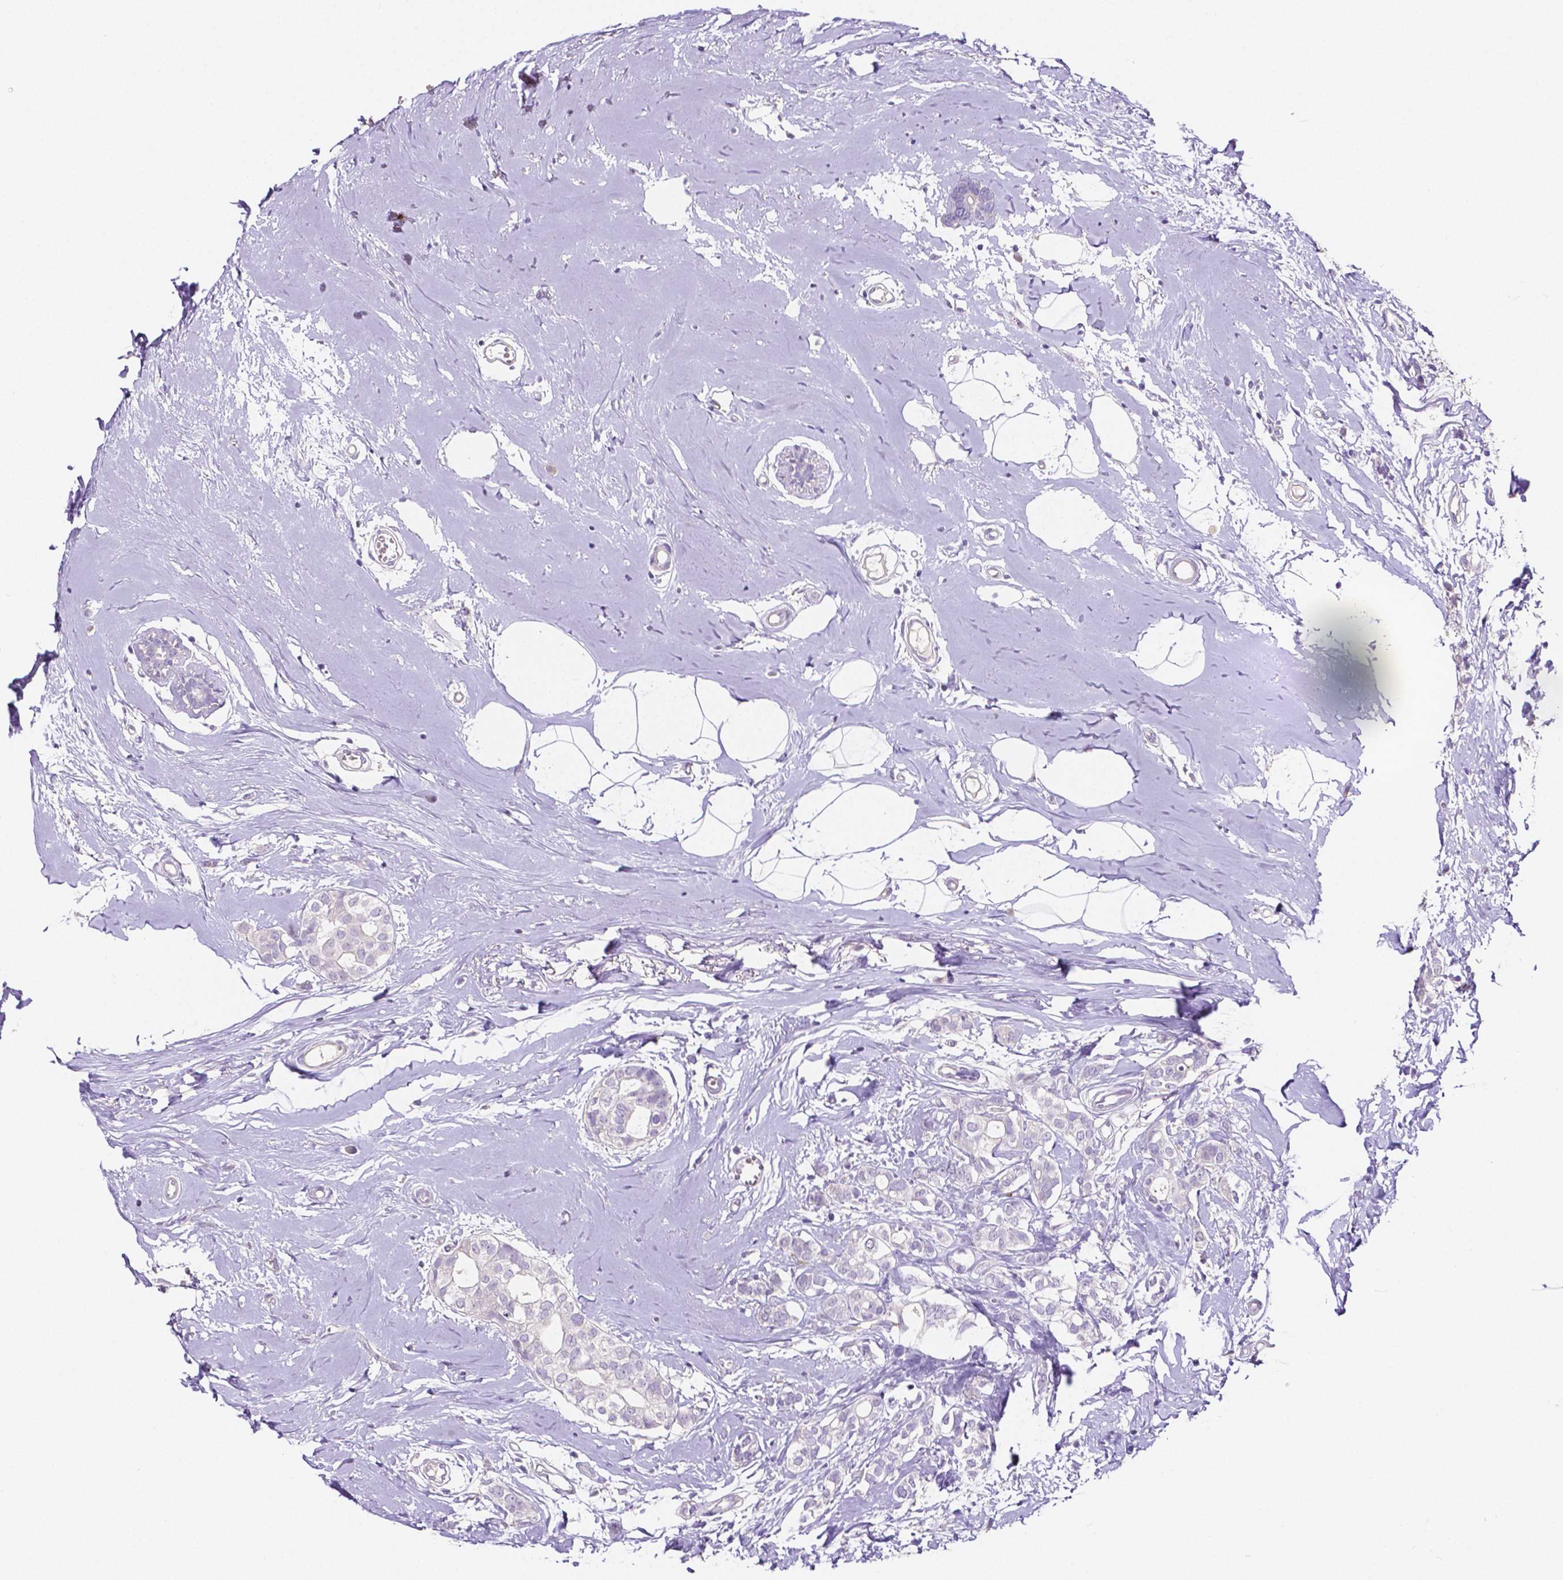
{"staining": {"intensity": "negative", "quantity": "none", "location": "none"}, "tissue": "breast cancer", "cell_type": "Tumor cells", "image_type": "cancer", "snomed": [{"axis": "morphology", "description": "Duct carcinoma"}, {"axis": "topography", "description": "Breast"}], "caption": "IHC of human breast cancer (invasive ductal carcinoma) exhibits no positivity in tumor cells.", "gene": "MMP9", "patient": {"sex": "female", "age": 40}}